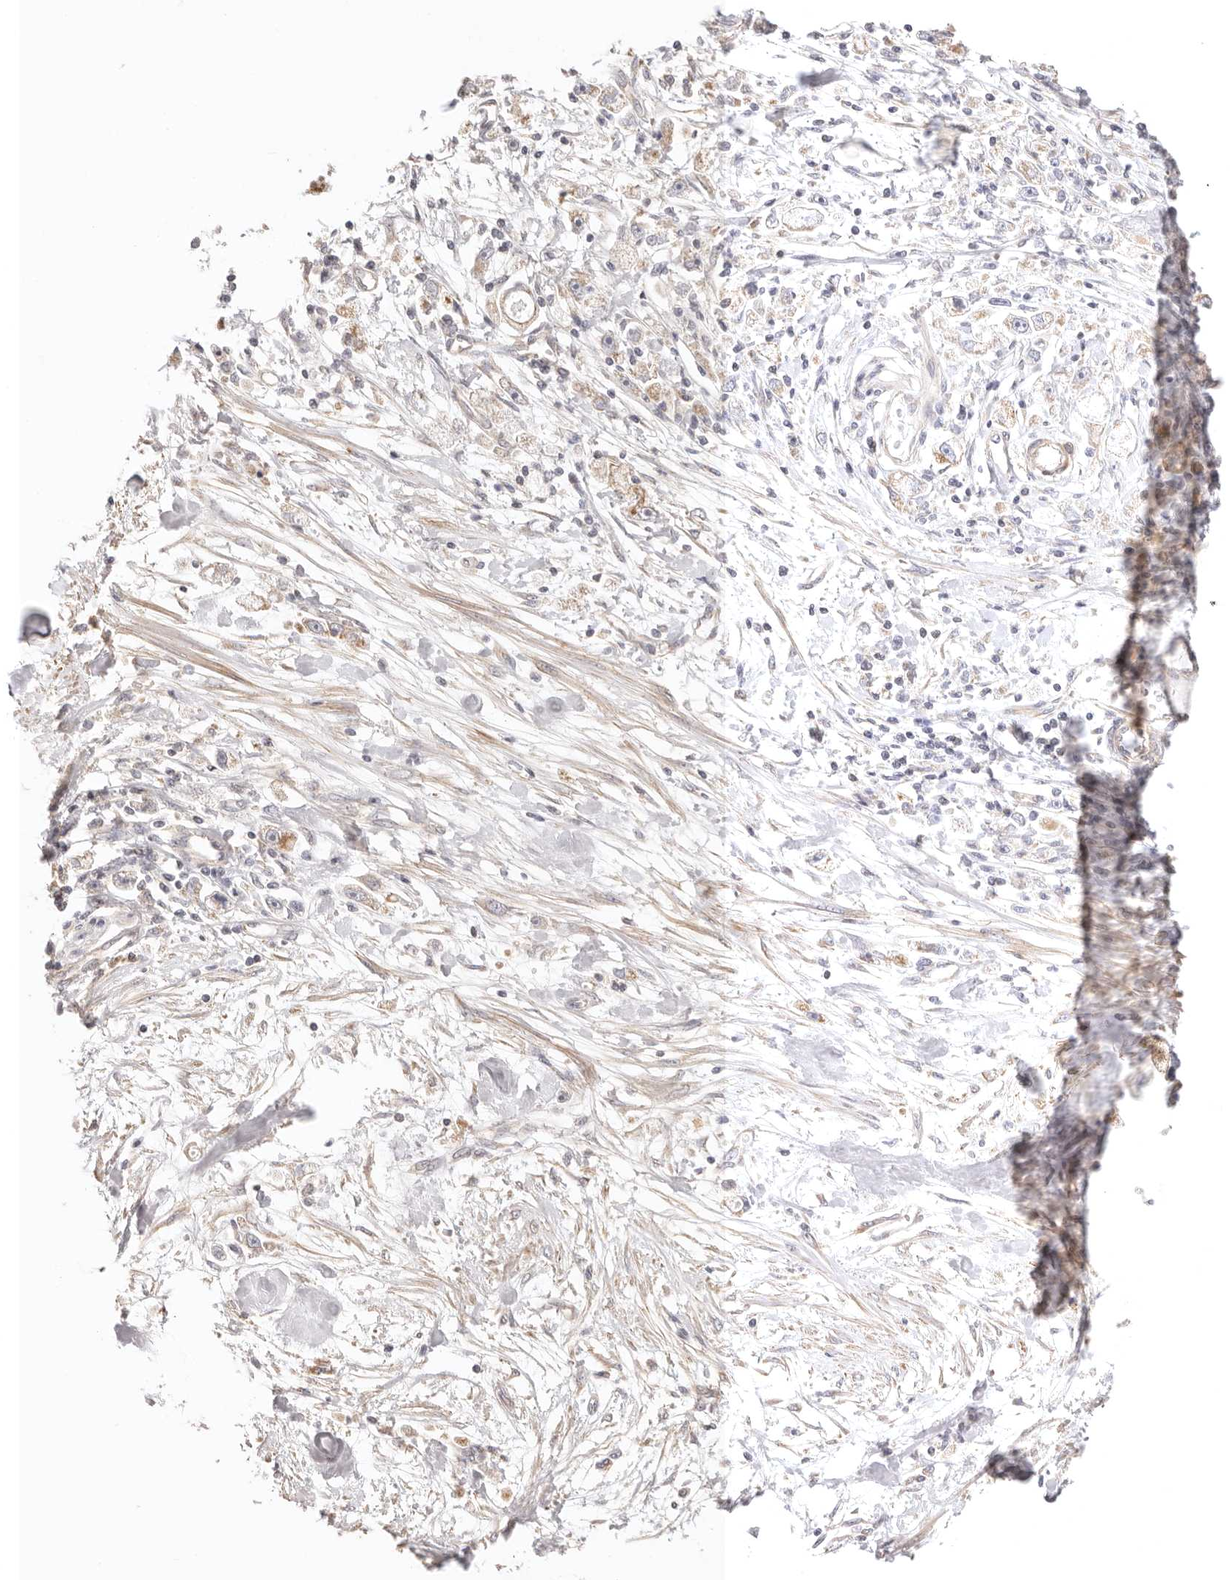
{"staining": {"intensity": "negative", "quantity": "none", "location": "none"}, "tissue": "stomach cancer", "cell_type": "Tumor cells", "image_type": "cancer", "snomed": [{"axis": "morphology", "description": "Adenocarcinoma, NOS"}, {"axis": "topography", "description": "Stomach"}], "caption": "Immunohistochemical staining of adenocarcinoma (stomach) demonstrates no significant staining in tumor cells.", "gene": "KCMF1", "patient": {"sex": "female", "age": 59}}